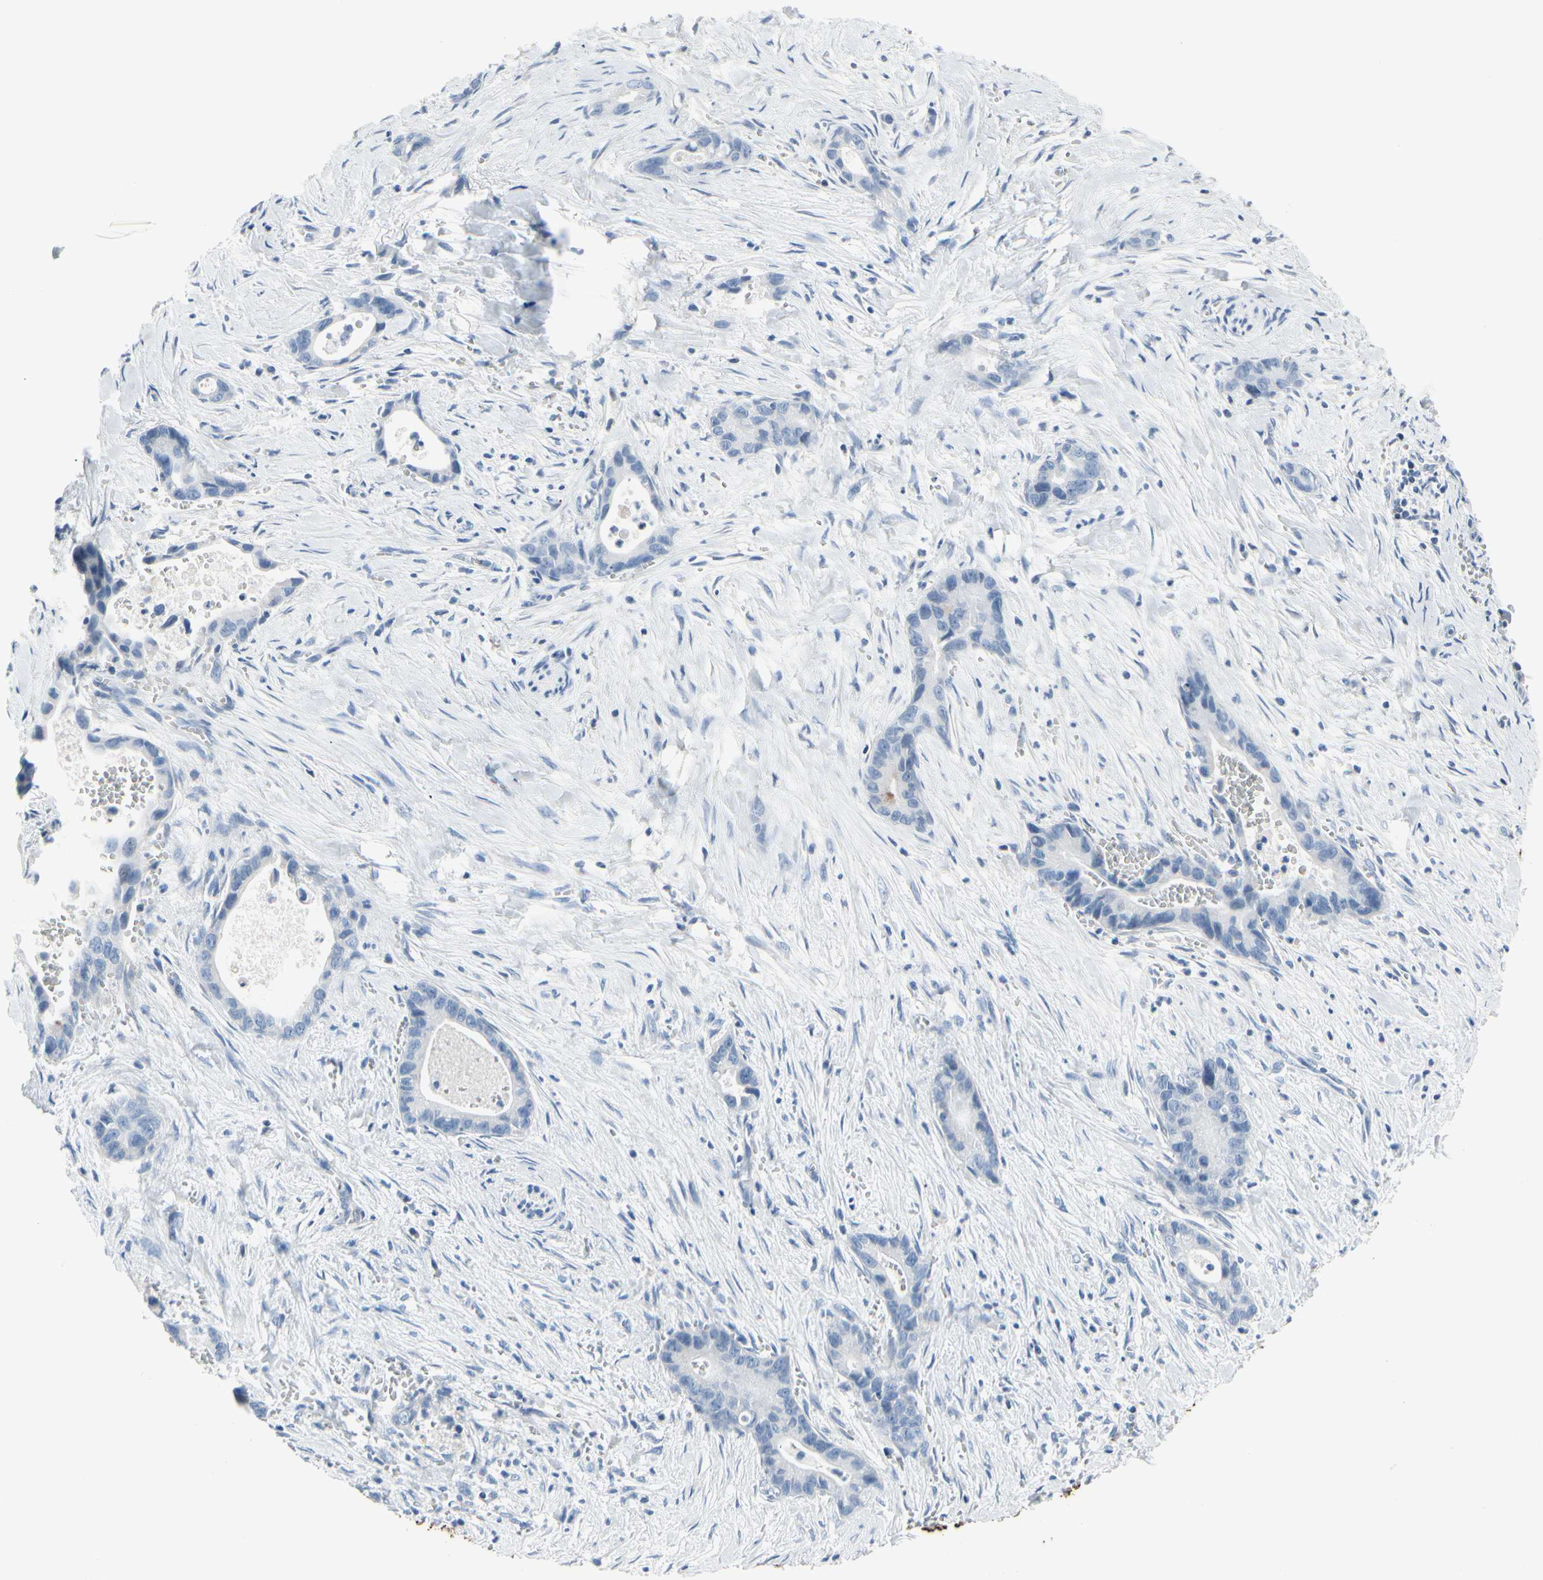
{"staining": {"intensity": "strong", "quantity": "<25%", "location": "cytoplasmic/membranous"}, "tissue": "liver cancer", "cell_type": "Tumor cells", "image_type": "cancer", "snomed": [{"axis": "morphology", "description": "Cholangiocarcinoma"}, {"axis": "topography", "description": "Liver"}], "caption": "Approximately <25% of tumor cells in human liver cancer display strong cytoplasmic/membranous protein expression as visualized by brown immunohistochemical staining.", "gene": "MUC5B", "patient": {"sex": "female", "age": 55}}